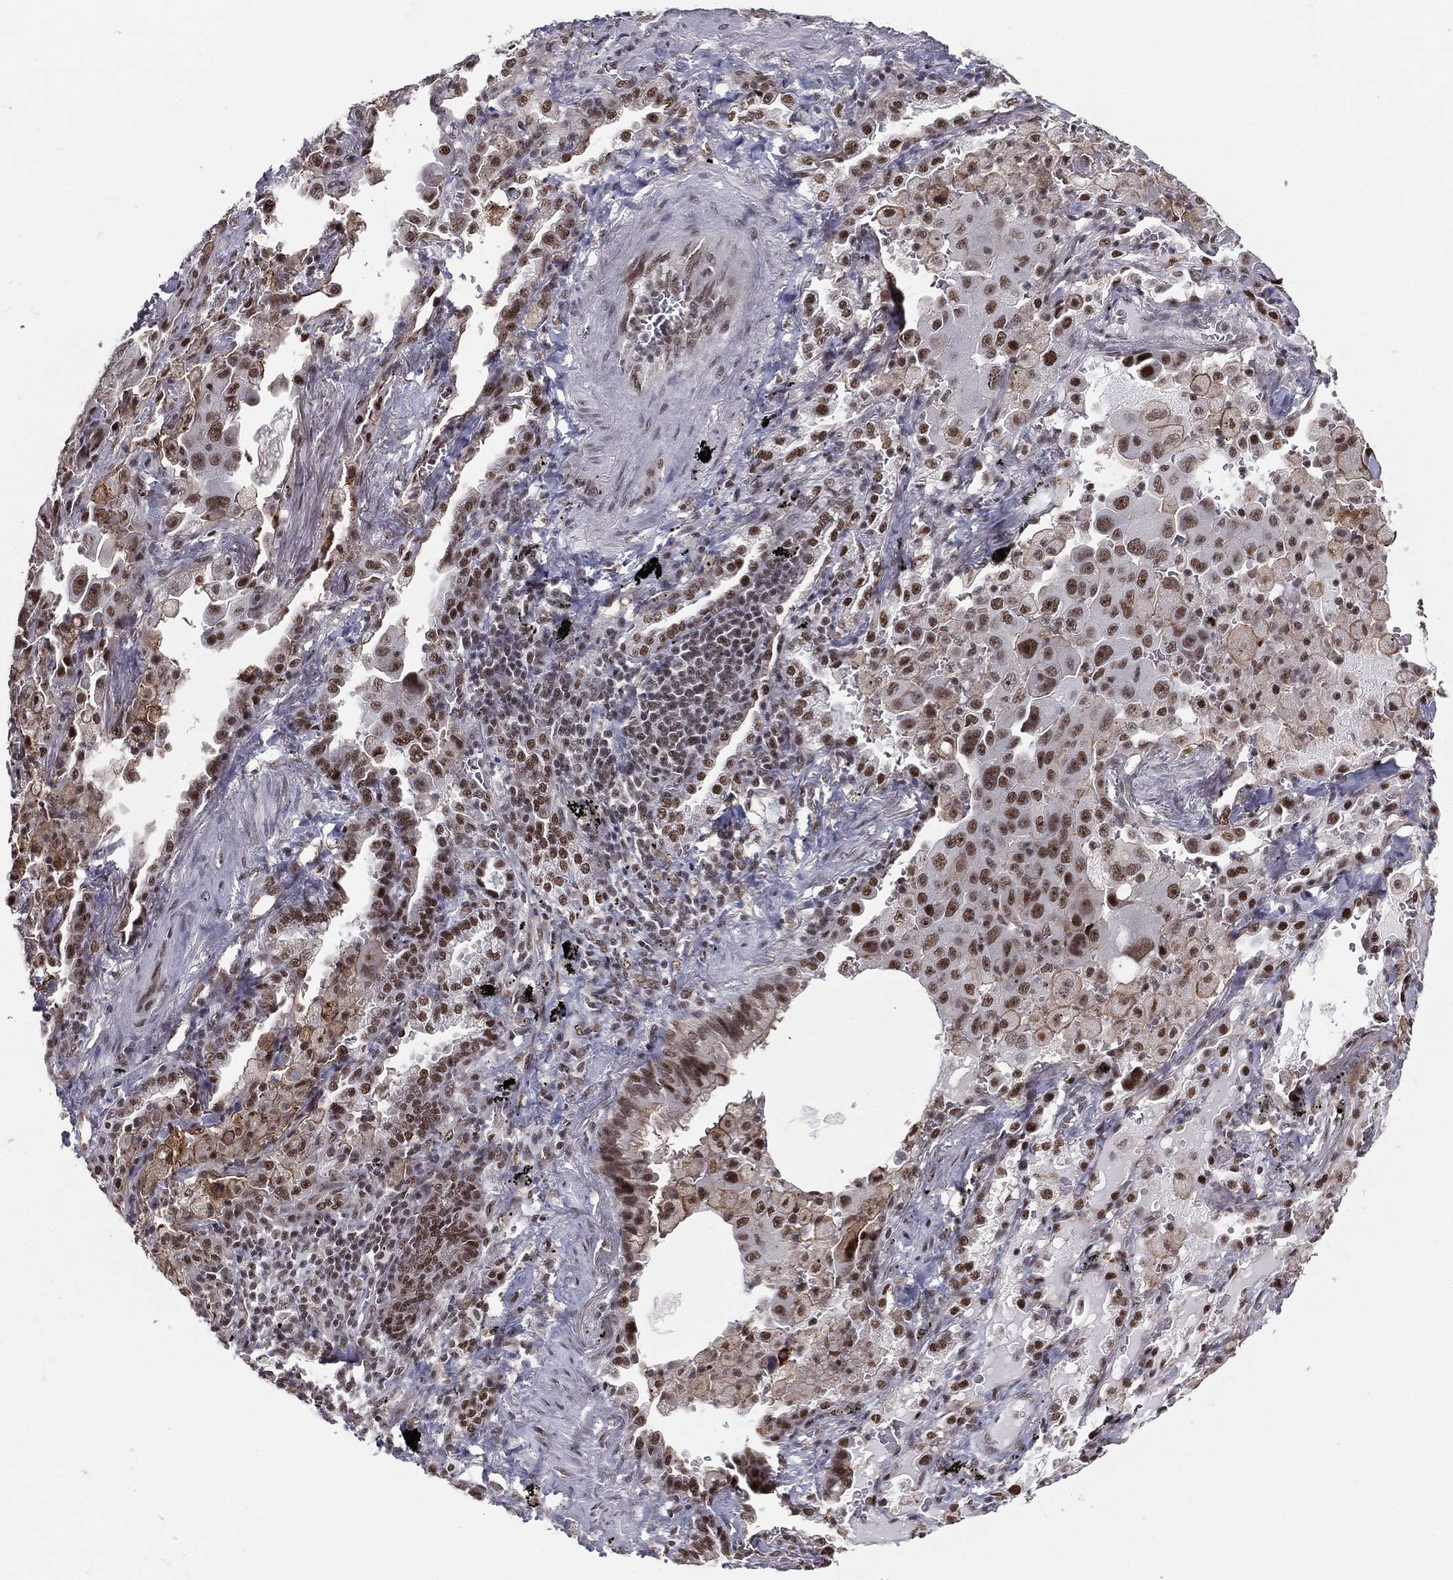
{"staining": {"intensity": "moderate", "quantity": ">75%", "location": "nuclear"}, "tissue": "lung cancer", "cell_type": "Tumor cells", "image_type": "cancer", "snomed": [{"axis": "morphology", "description": "Adenocarcinoma, NOS"}, {"axis": "topography", "description": "Lung"}], "caption": "Immunohistochemical staining of lung cancer (adenocarcinoma) exhibits medium levels of moderate nuclear protein positivity in about >75% of tumor cells. (brown staining indicates protein expression, while blue staining denotes nuclei).", "gene": "GPALPP1", "patient": {"sex": "female", "age": 61}}